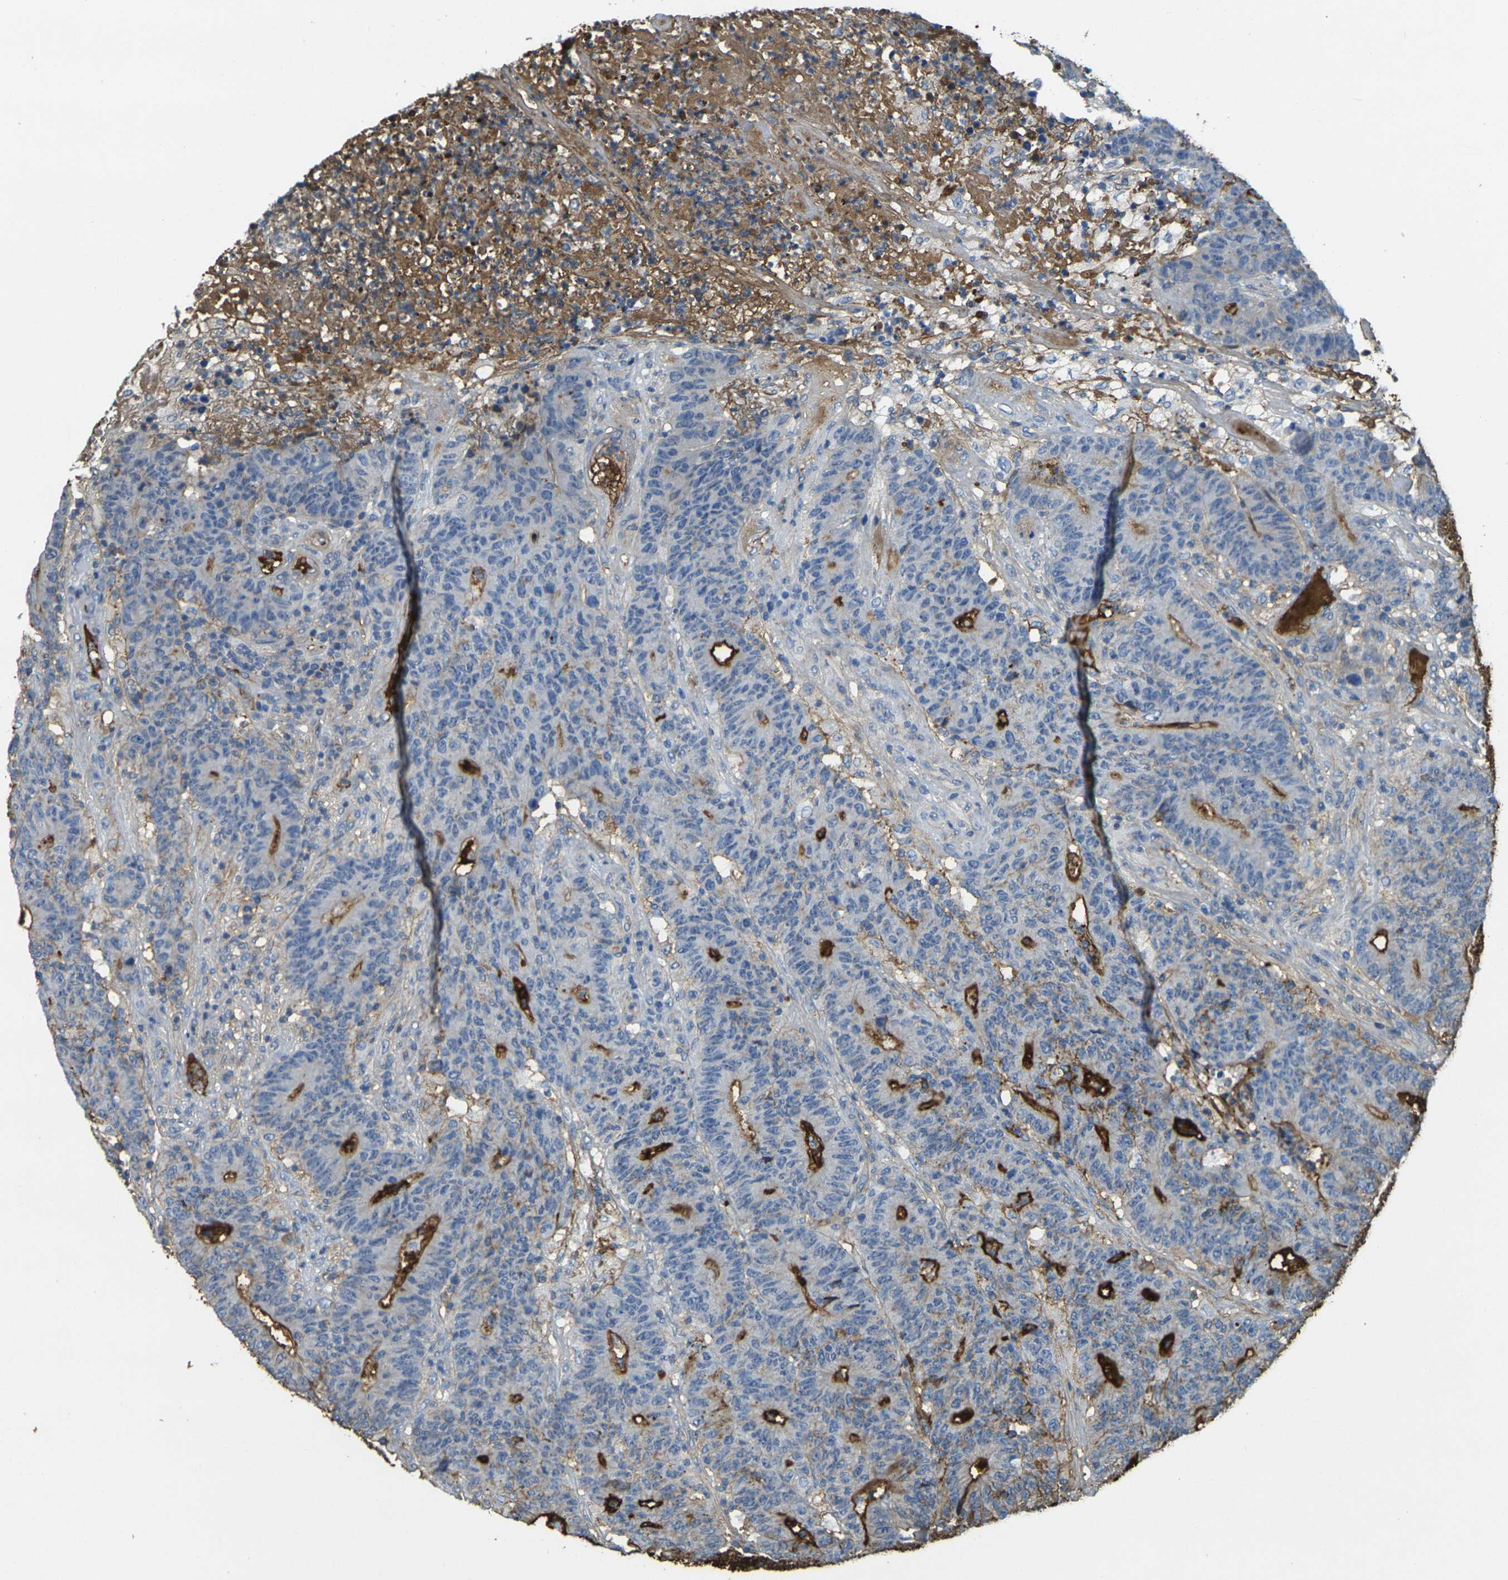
{"staining": {"intensity": "strong", "quantity": "<25%", "location": "cytoplasmic/membranous"}, "tissue": "colorectal cancer", "cell_type": "Tumor cells", "image_type": "cancer", "snomed": [{"axis": "morphology", "description": "Normal tissue, NOS"}, {"axis": "morphology", "description": "Adenocarcinoma, NOS"}, {"axis": "topography", "description": "Colon"}], "caption": "Immunohistochemistry (IHC) photomicrograph of neoplastic tissue: colorectal cancer (adenocarcinoma) stained using immunohistochemistry (IHC) demonstrates medium levels of strong protein expression localized specifically in the cytoplasmic/membranous of tumor cells, appearing as a cytoplasmic/membranous brown color.", "gene": "PLCD1", "patient": {"sex": "female", "age": 75}}